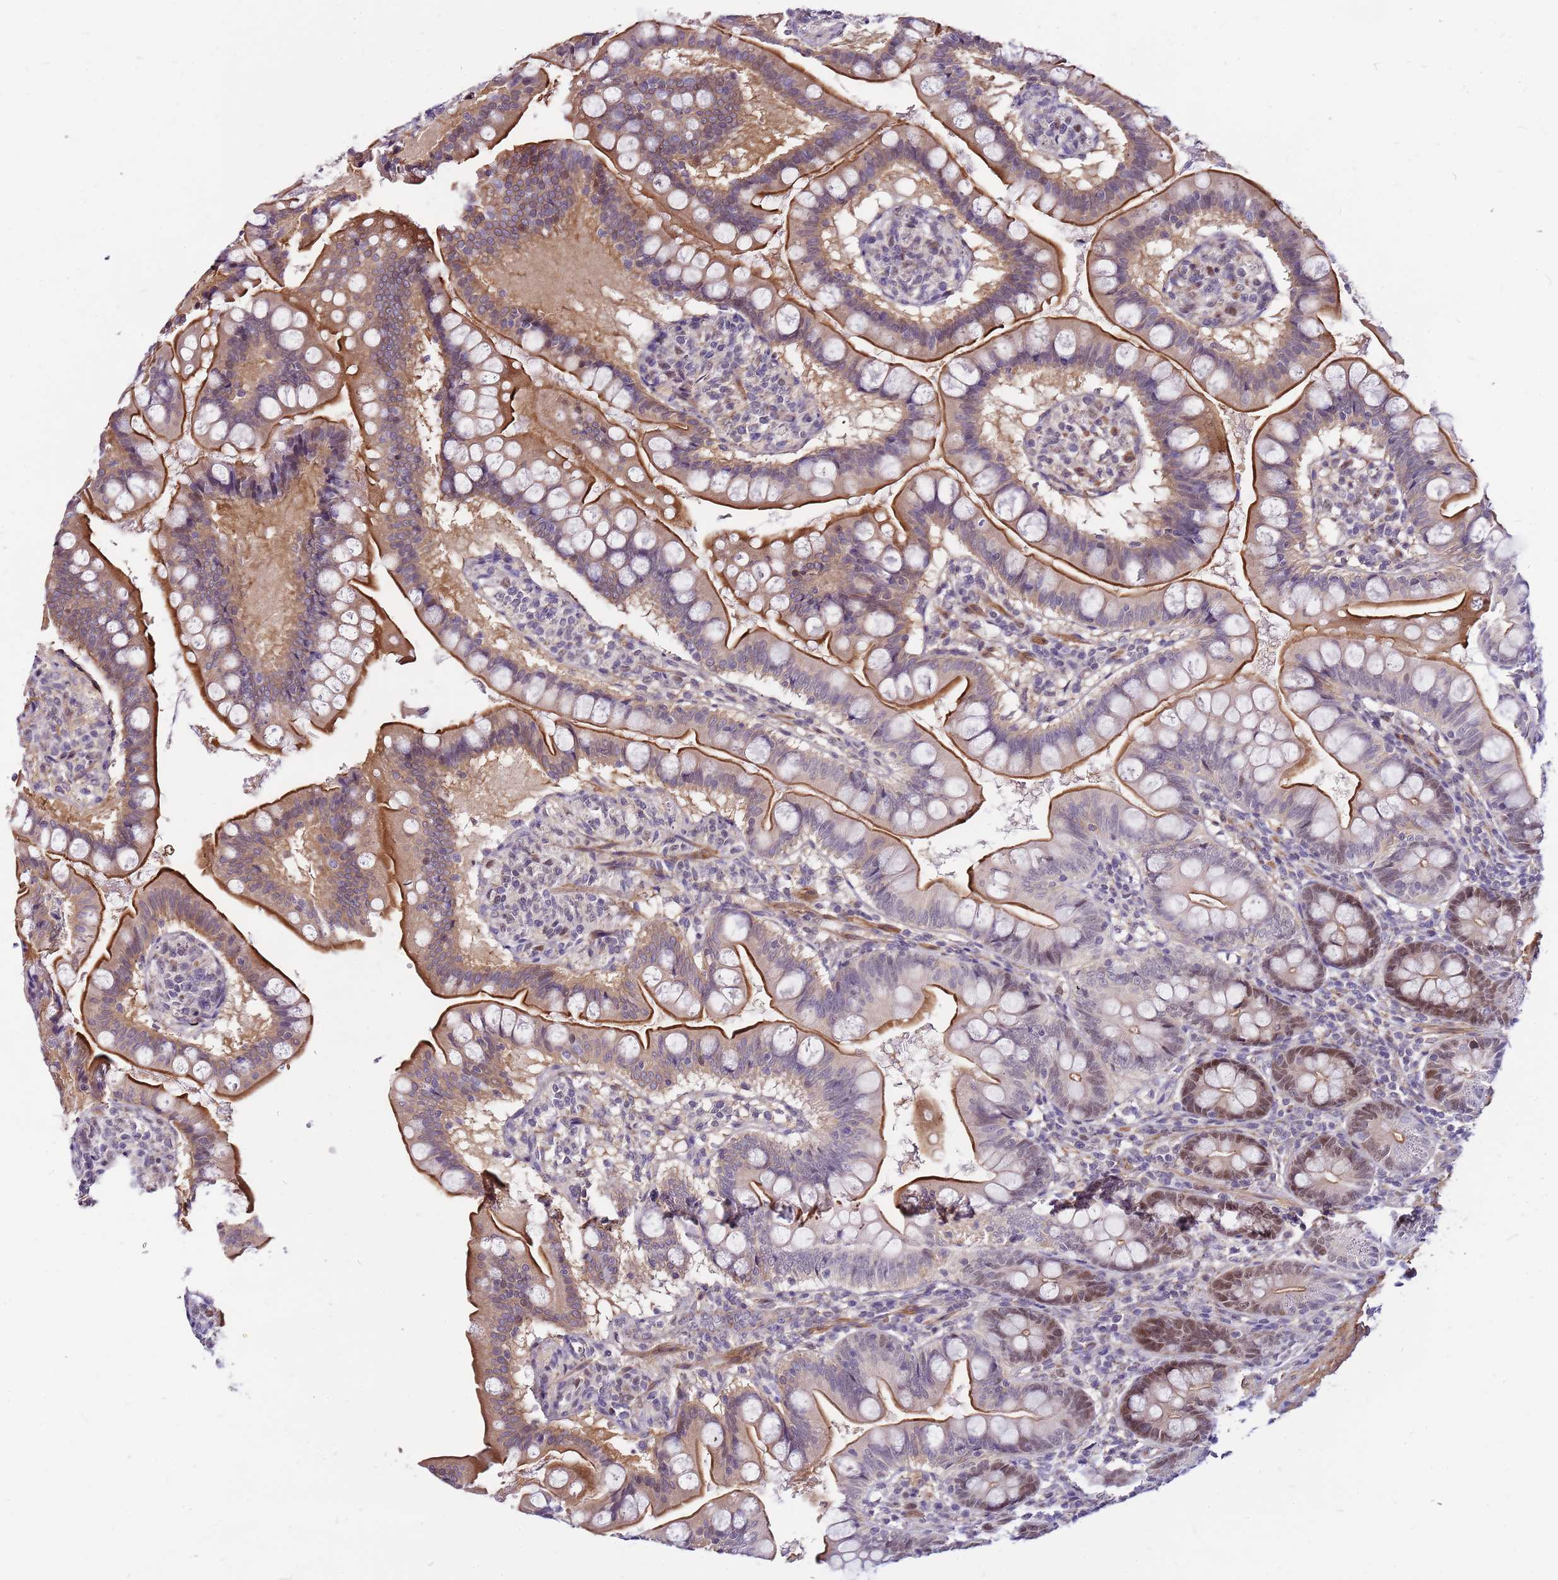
{"staining": {"intensity": "strong", "quantity": "25%-75%", "location": "cytoplasmic/membranous,nuclear"}, "tissue": "small intestine", "cell_type": "Glandular cells", "image_type": "normal", "snomed": [{"axis": "morphology", "description": "Normal tissue, NOS"}, {"axis": "topography", "description": "Small intestine"}], "caption": "High-magnification brightfield microscopy of unremarkable small intestine stained with DAB (brown) and counterstained with hematoxylin (blue). glandular cells exhibit strong cytoplasmic/membranous,nuclear expression is seen in approximately25%-75% of cells.", "gene": "POLE3", "patient": {"sex": "male", "age": 7}}